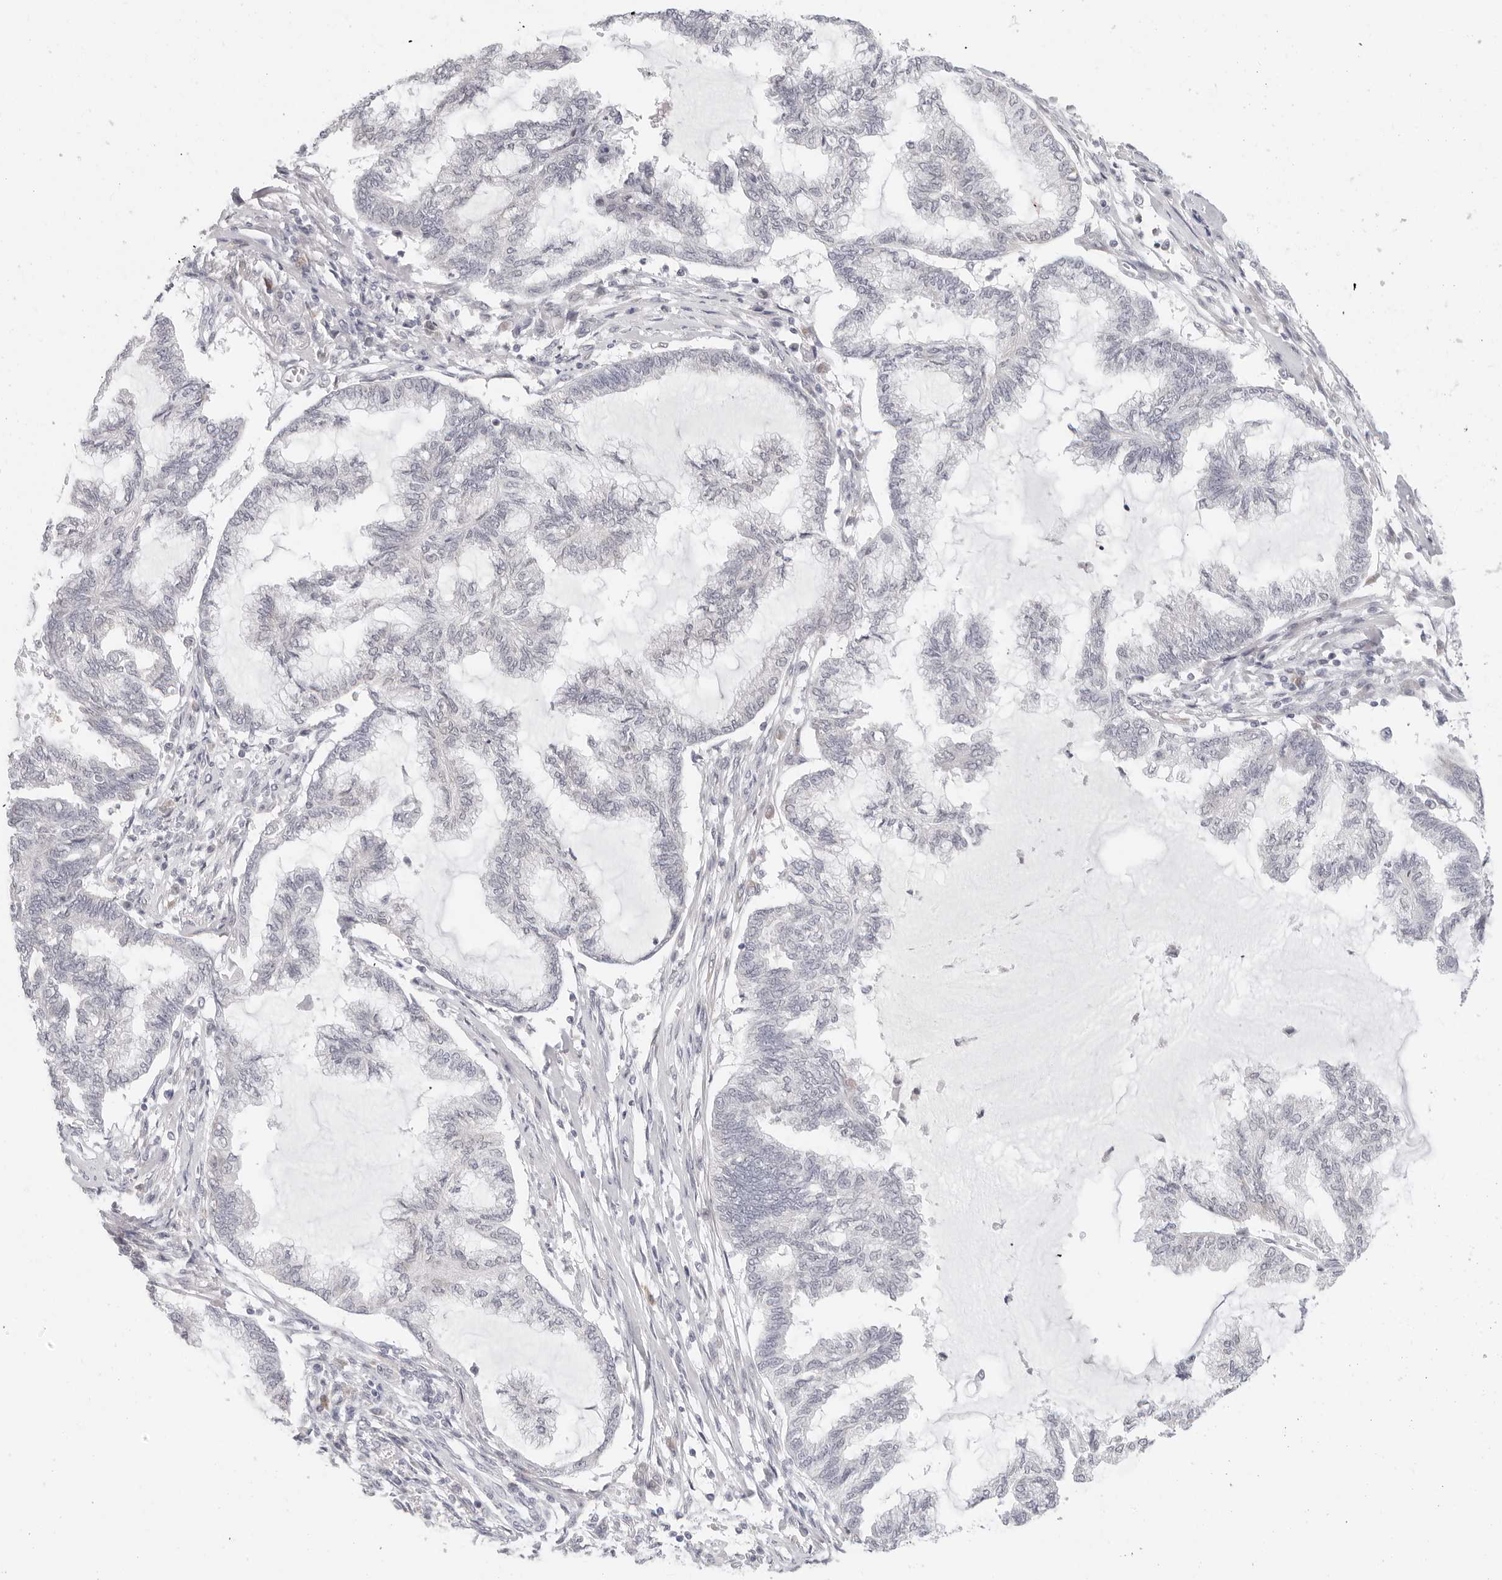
{"staining": {"intensity": "negative", "quantity": "none", "location": "none"}, "tissue": "endometrial cancer", "cell_type": "Tumor cells", "image_type": "cancer", "snomed": [{"axis": "morphology", "description": "Adenocarcinoma, NOS"}, {"axis": "topography", "description": "Endometrium"}], "caption": "This histopathology image is of endometrial cancer stained with IHC to label a protein in brown with the nuclei are counter-stained blue. There is no staining in tumor cells.", "gene": "EDN2", "patient": {"sex": "female", "age": 86}}